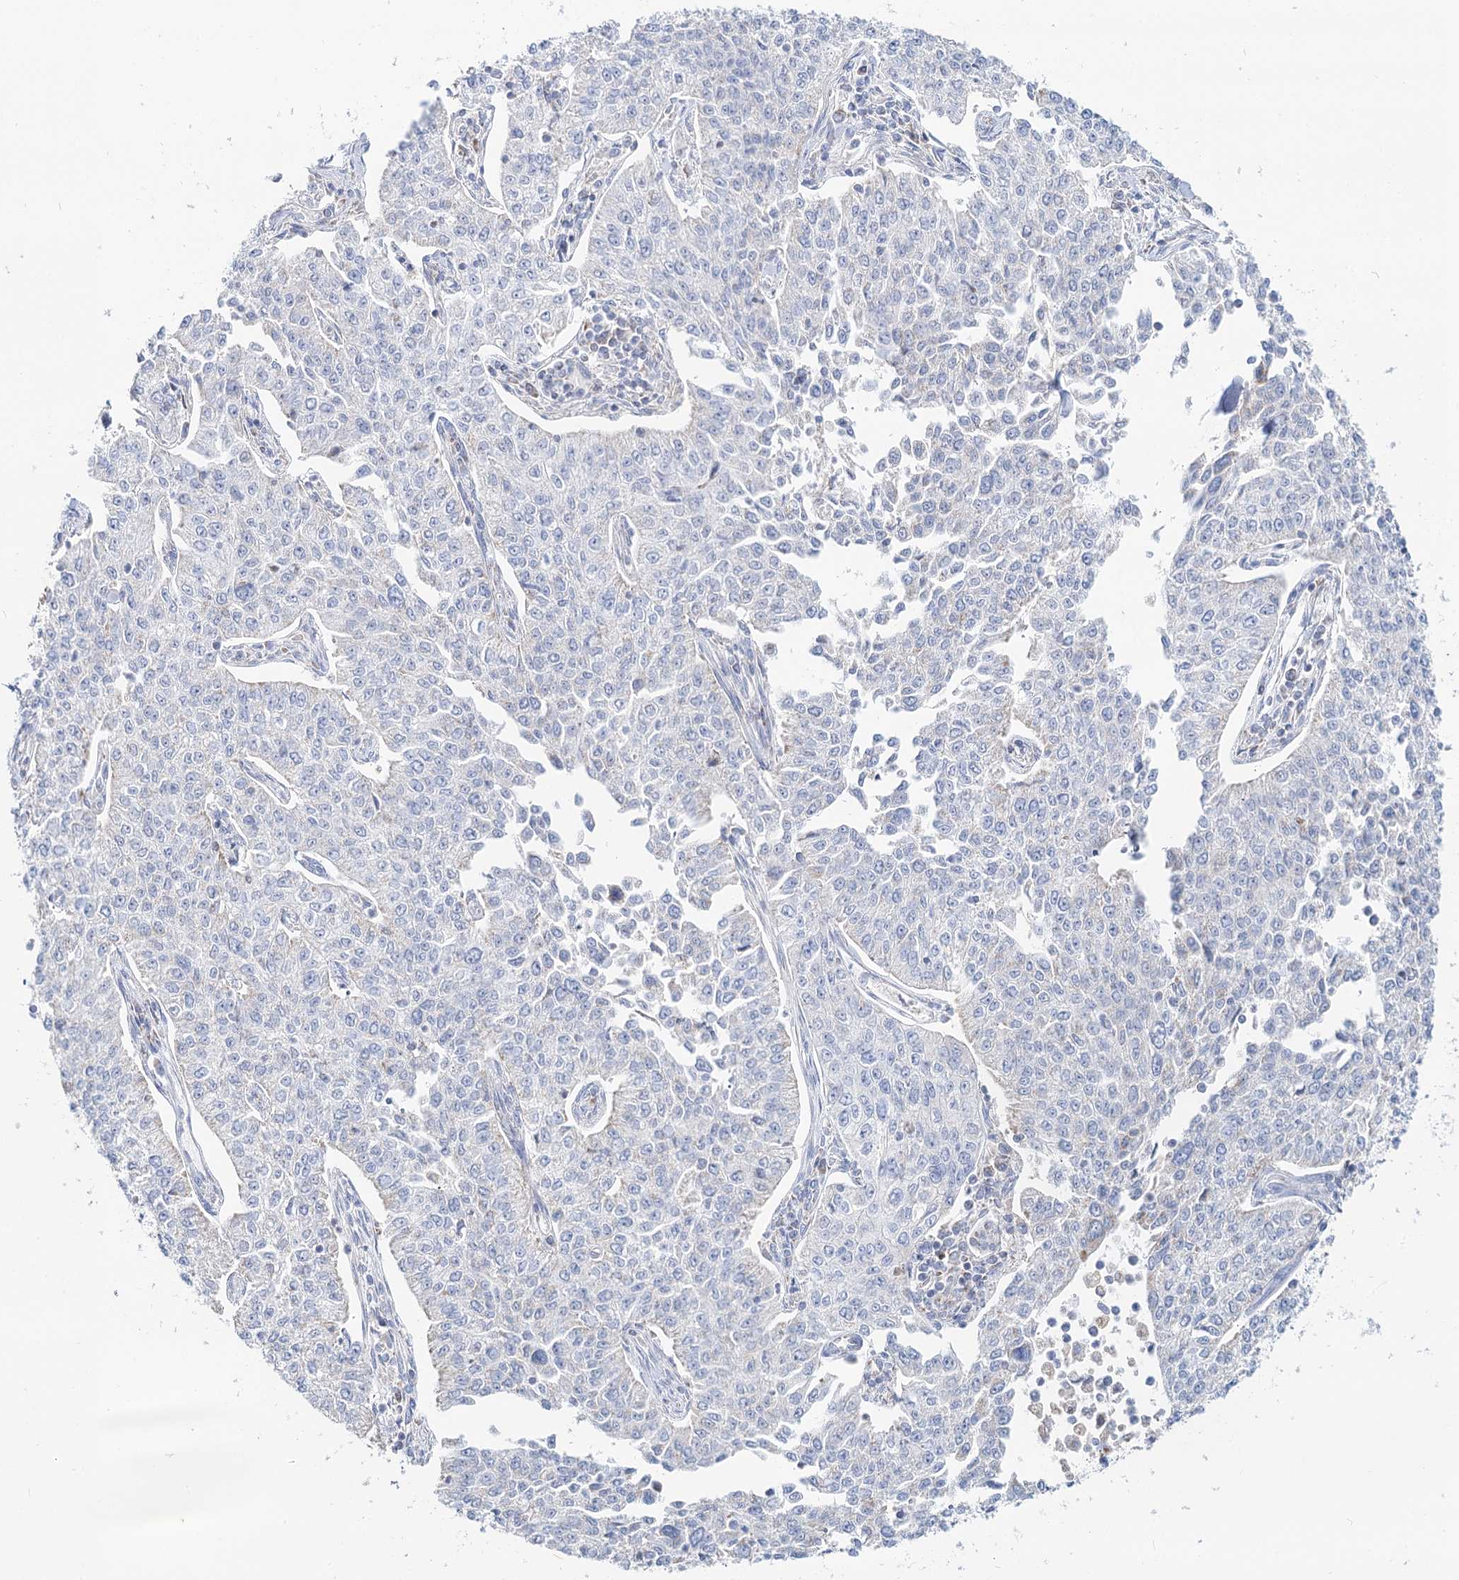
{"staining": {"intensity": "negative", "quantity": "none", "location": "none"}, "tissue": "cervical cancer", "cell_type": "Tumor cells", "image_type": "cancer", "snomed": [{"axis": "morphology", "description": "Squamous cell carcinoma, NOS"}, {"axis": "topography", "description": "Cervix"}], "caption": "A high-resolution histopathology image shows immunohistochemistry staining of cervical squamous cell carcinoma, which demonstrates no significant staining in tumor cells.", "gene": "MCCC2", "patient": {"sex": "female", "age": 35}}